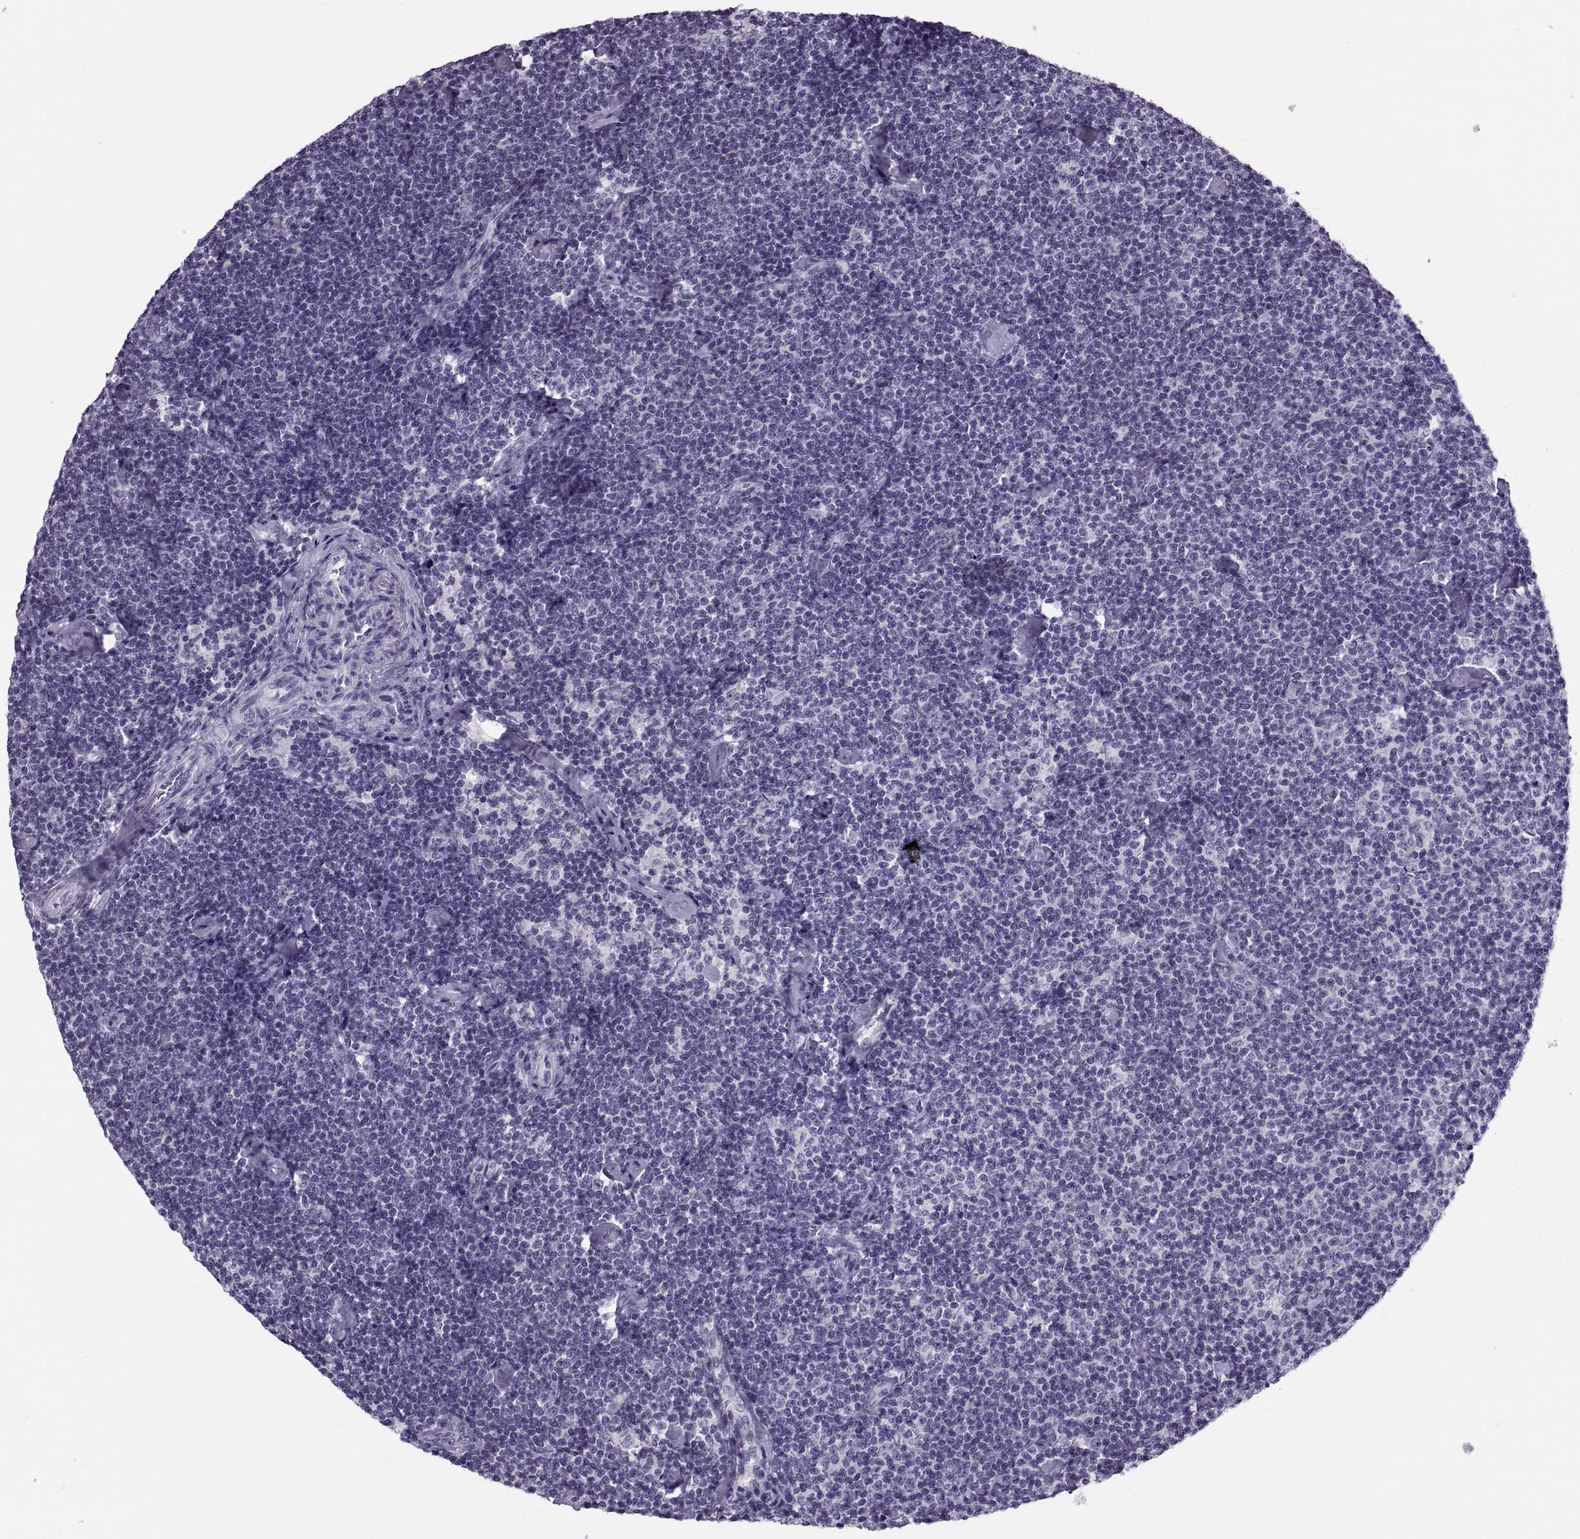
{"staining": {"intensity": "negative", "quantity": "none", "location": "none"}, "tissue": "lymphoma", "cell_type": "Tumor cells", "image_type": "cancer", "snomed": [{"axis": "morphology", "description": "Malignant lymphoma, non-Hodgkin's type, Low grade"}, {"axis": "topography", "description": "Lymph node"}], "caption": "Human malignant lymphoma, non-Hodgkin's type (low-grade) stained for a protein using IHC reveals no positivity in tumor cells.", "gene": "SYNGR4", "patient": {"sex": "male", "age": 81}}